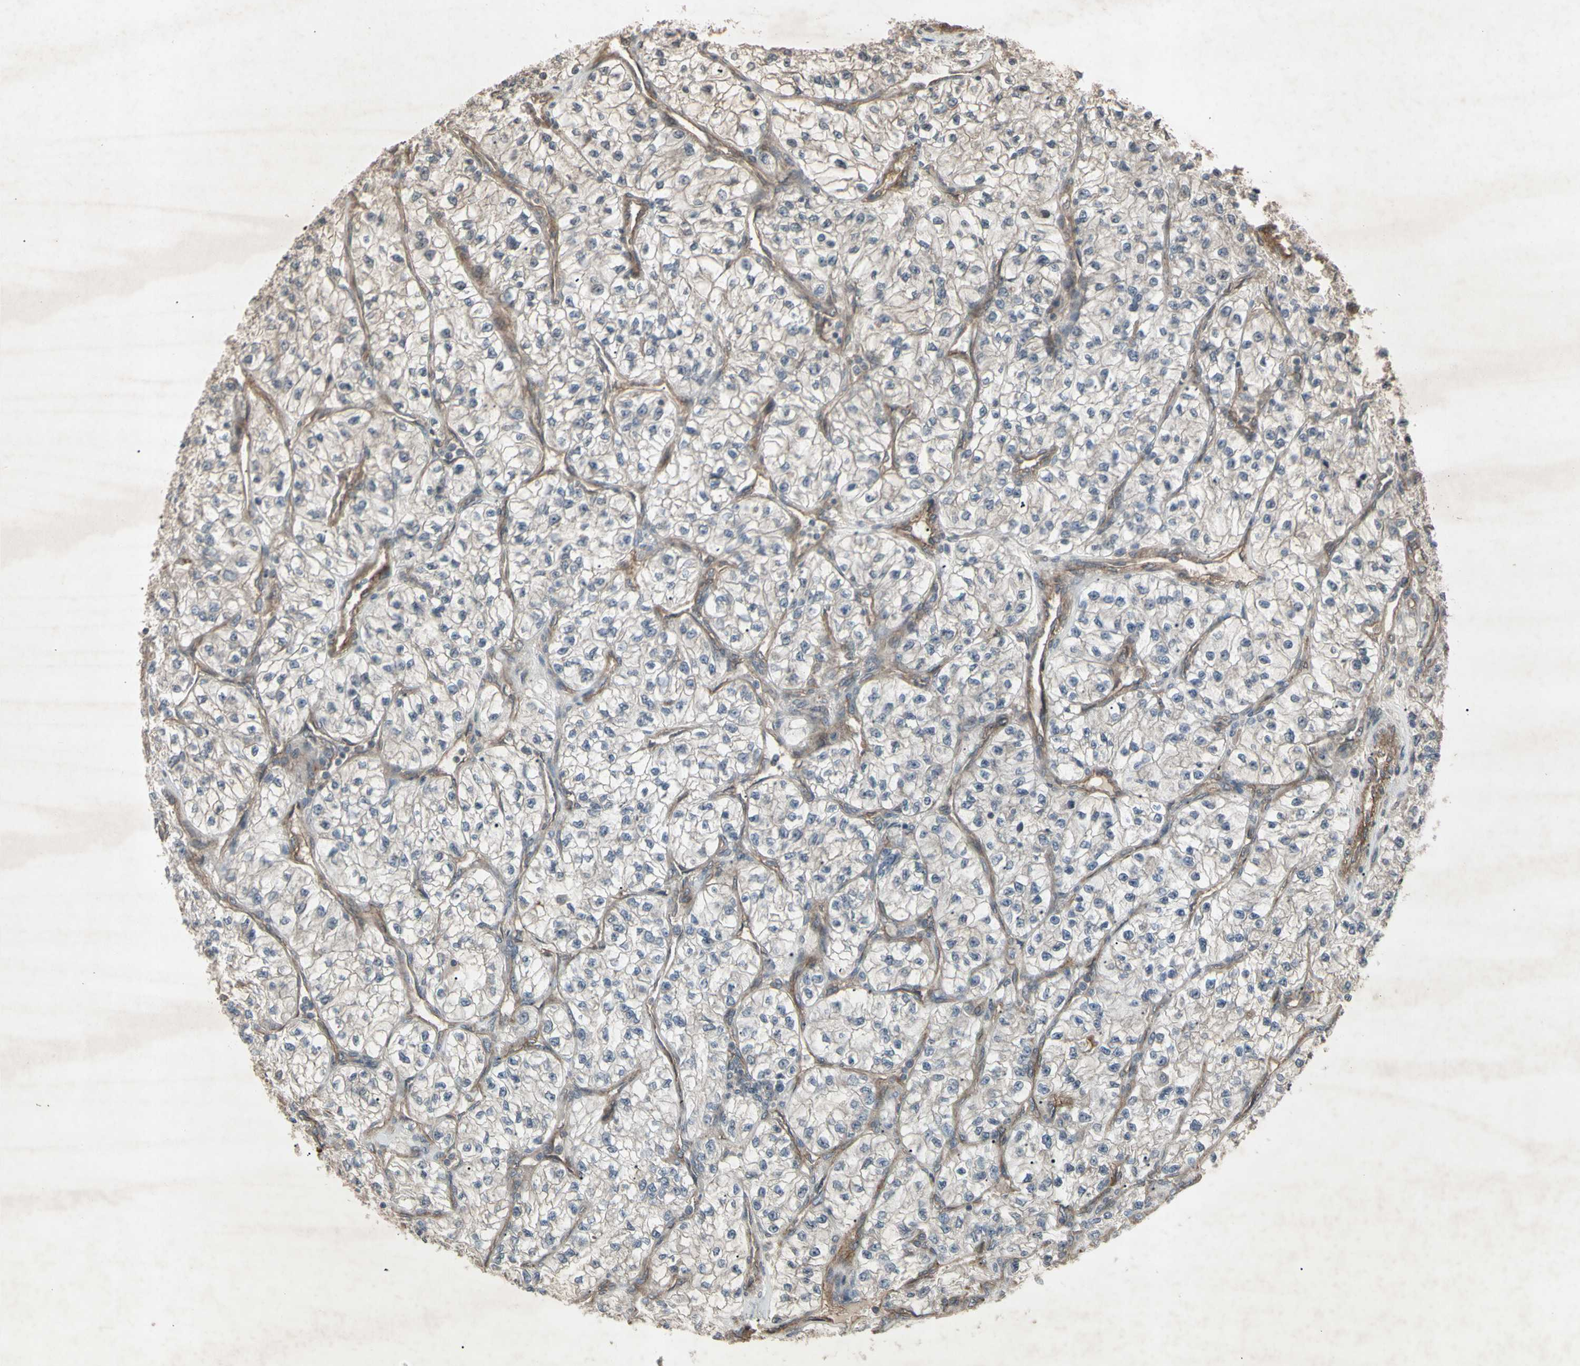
{"staining": {"intensity": "weak", "quantity": ">75%", "location": "cytoplasmic/membranous"}, "tissue": "renal cancer", "cell_type": "Tumor cells", "image_type": "cancer", "snomed": [{"axis": "morphology", "description": "Adenocarcinoma, NOS"}, {"axis": "topography", "description": "Kidney"}], "caption": "DAB immunohistochemical staining of human renal adenocarcinoma reveals weak cytoplasmic/membranous protein staining in approximately >75% of tumor cells.", "gene": "JAG1", "patient": {"sex": "female", "age": 57}}